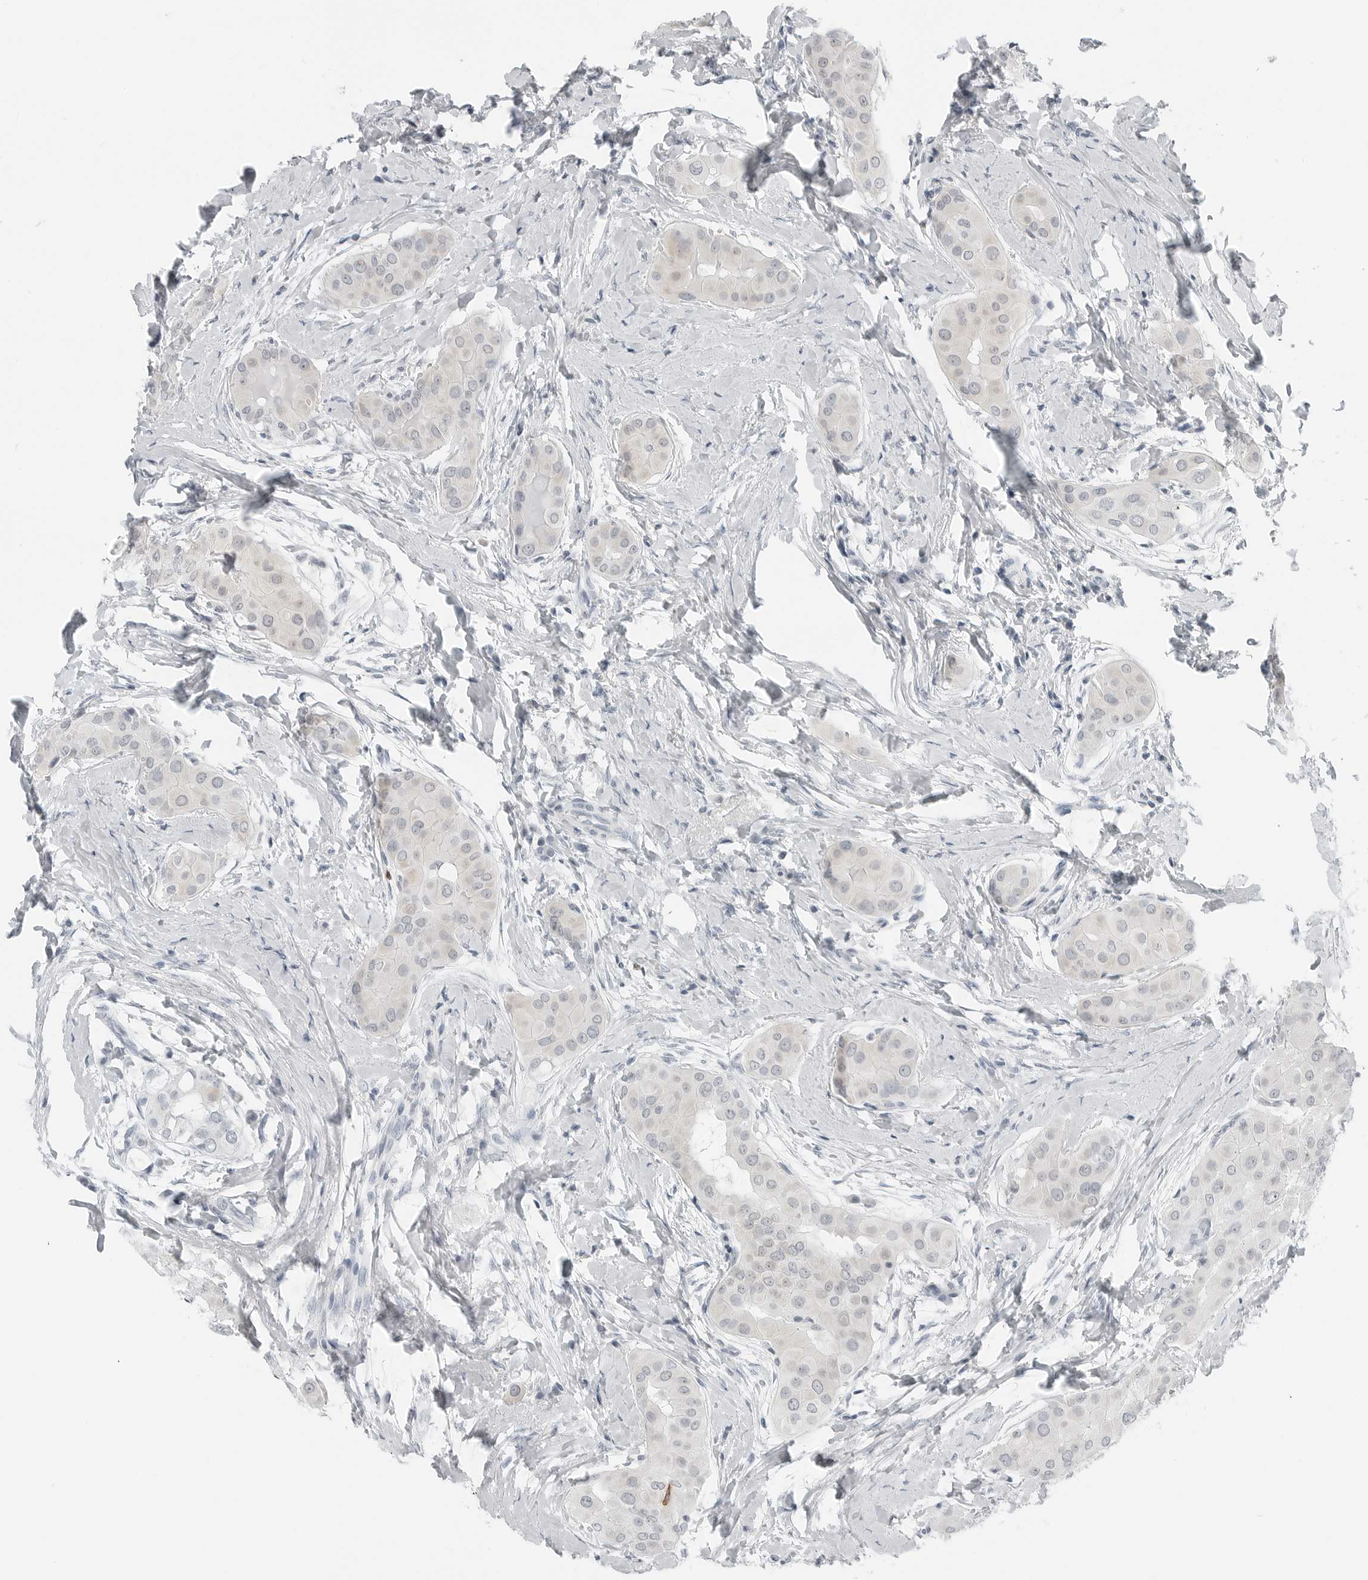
{"staining": {"intensity": "negative", "quantity": "none", "location": "none"}, "tissue": "thyroid cancer", "cell_type": "Tumor cells", "image_type": "cancer", "snomed": [{"axis": "morphology", "description": "Papillary adenocarcinoma, NOS"}, {"axis": "topography", "description": "Thyroid gland"}], "caption": "DAB (3,3'-diaminobenzidine) immunohistochemical staining of thyroid cancer displays no significant expression in tumor cells.", "gene": "XIRP1", "patient": {"sex": "male", "age": 33}}